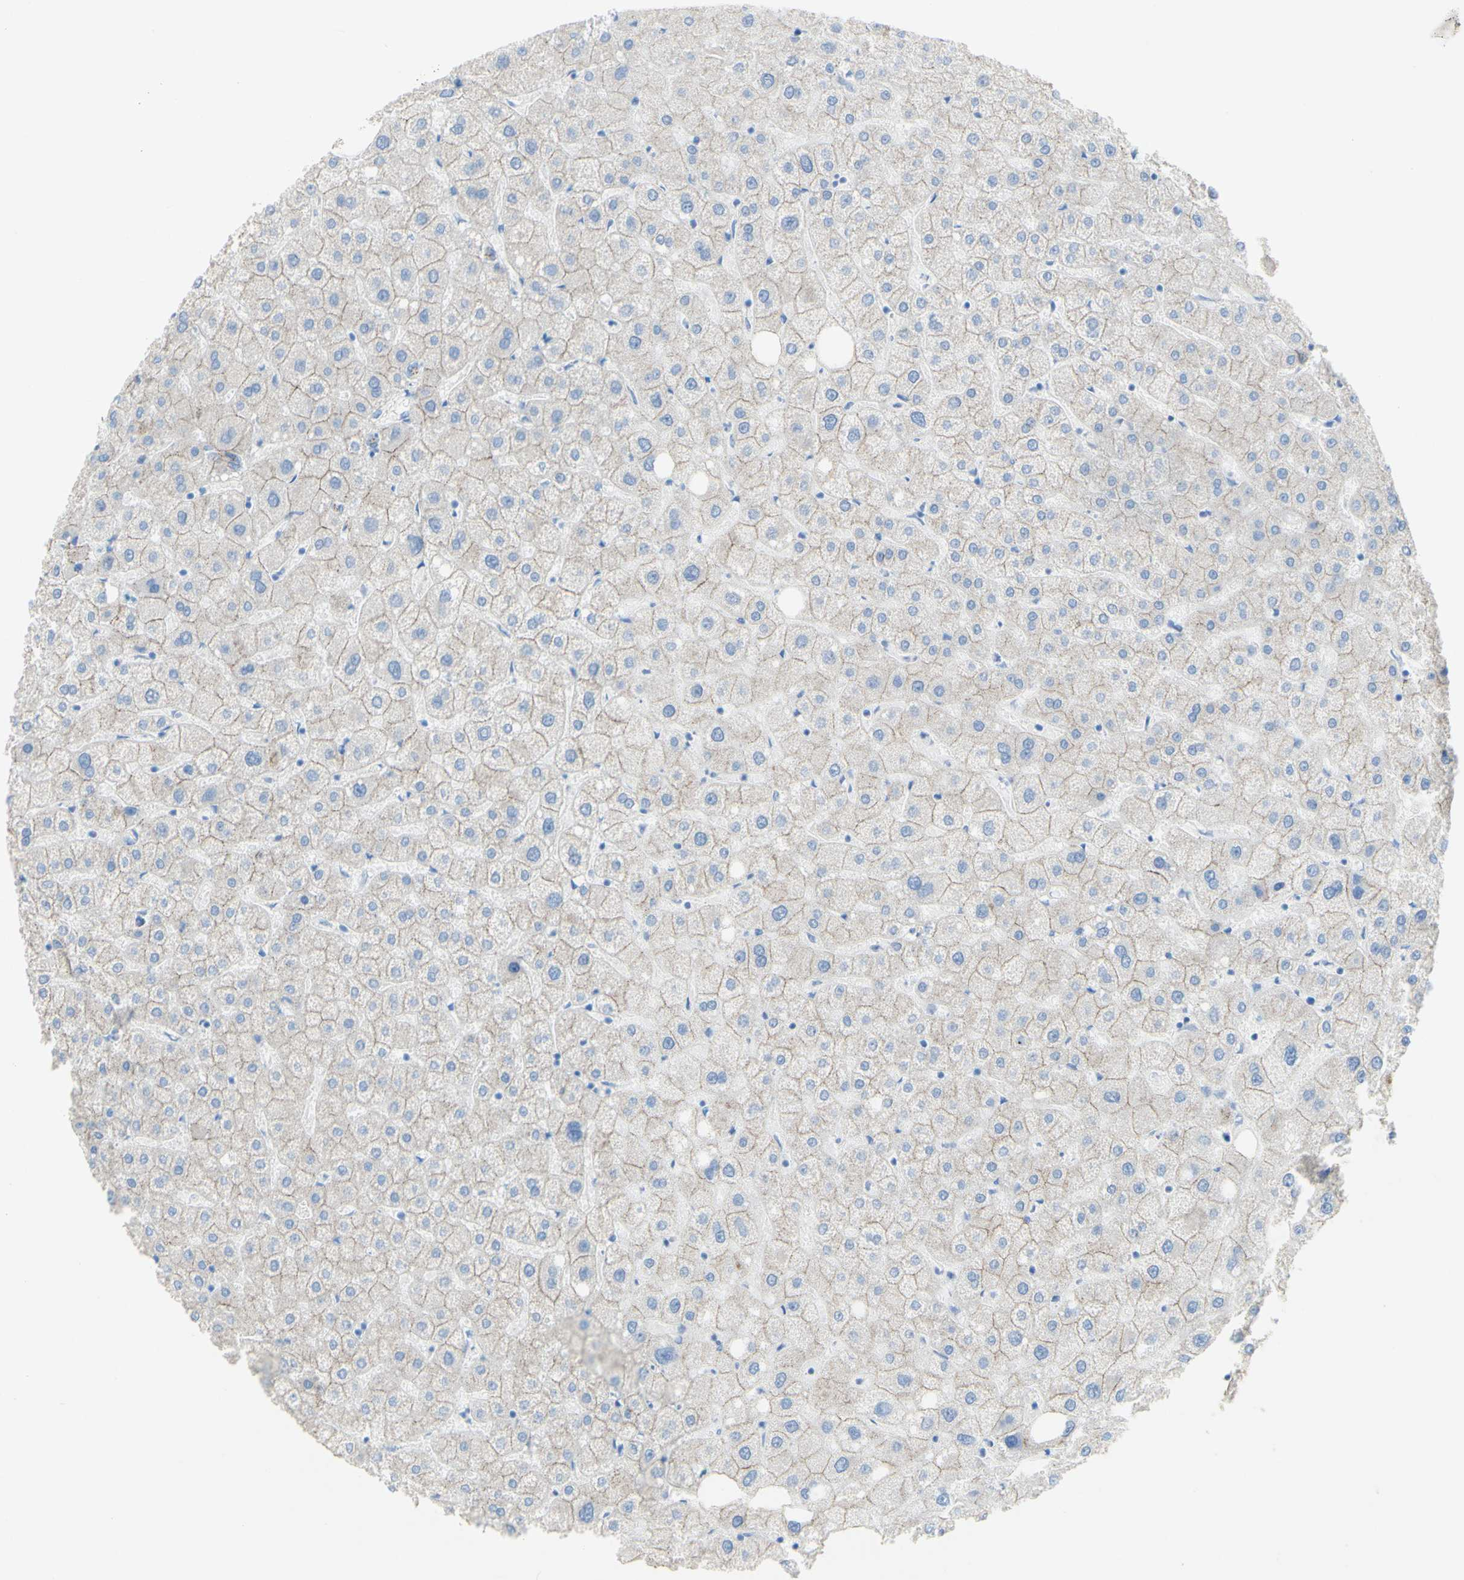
{"staining": {"intensity": "weak", "quantity": "25%-75%", "location": "cytoplasmic/membranous"}, "tissue": "liver", "cell_type": "Cholangiocytes", "image_type": "normal", "snomed": [{"axis": "morphology", "description": "Normal tissue, NOS"}, {"axis": "topography", "description": "Liver"}], "caption": "Protein staining of benign liver exhibits weak cytoplasmic/membranous positivity in approximately 25%-75% of cholangiocytes.", "gene": "DSC2", "patient": {"sex": "male", "age": 73}}